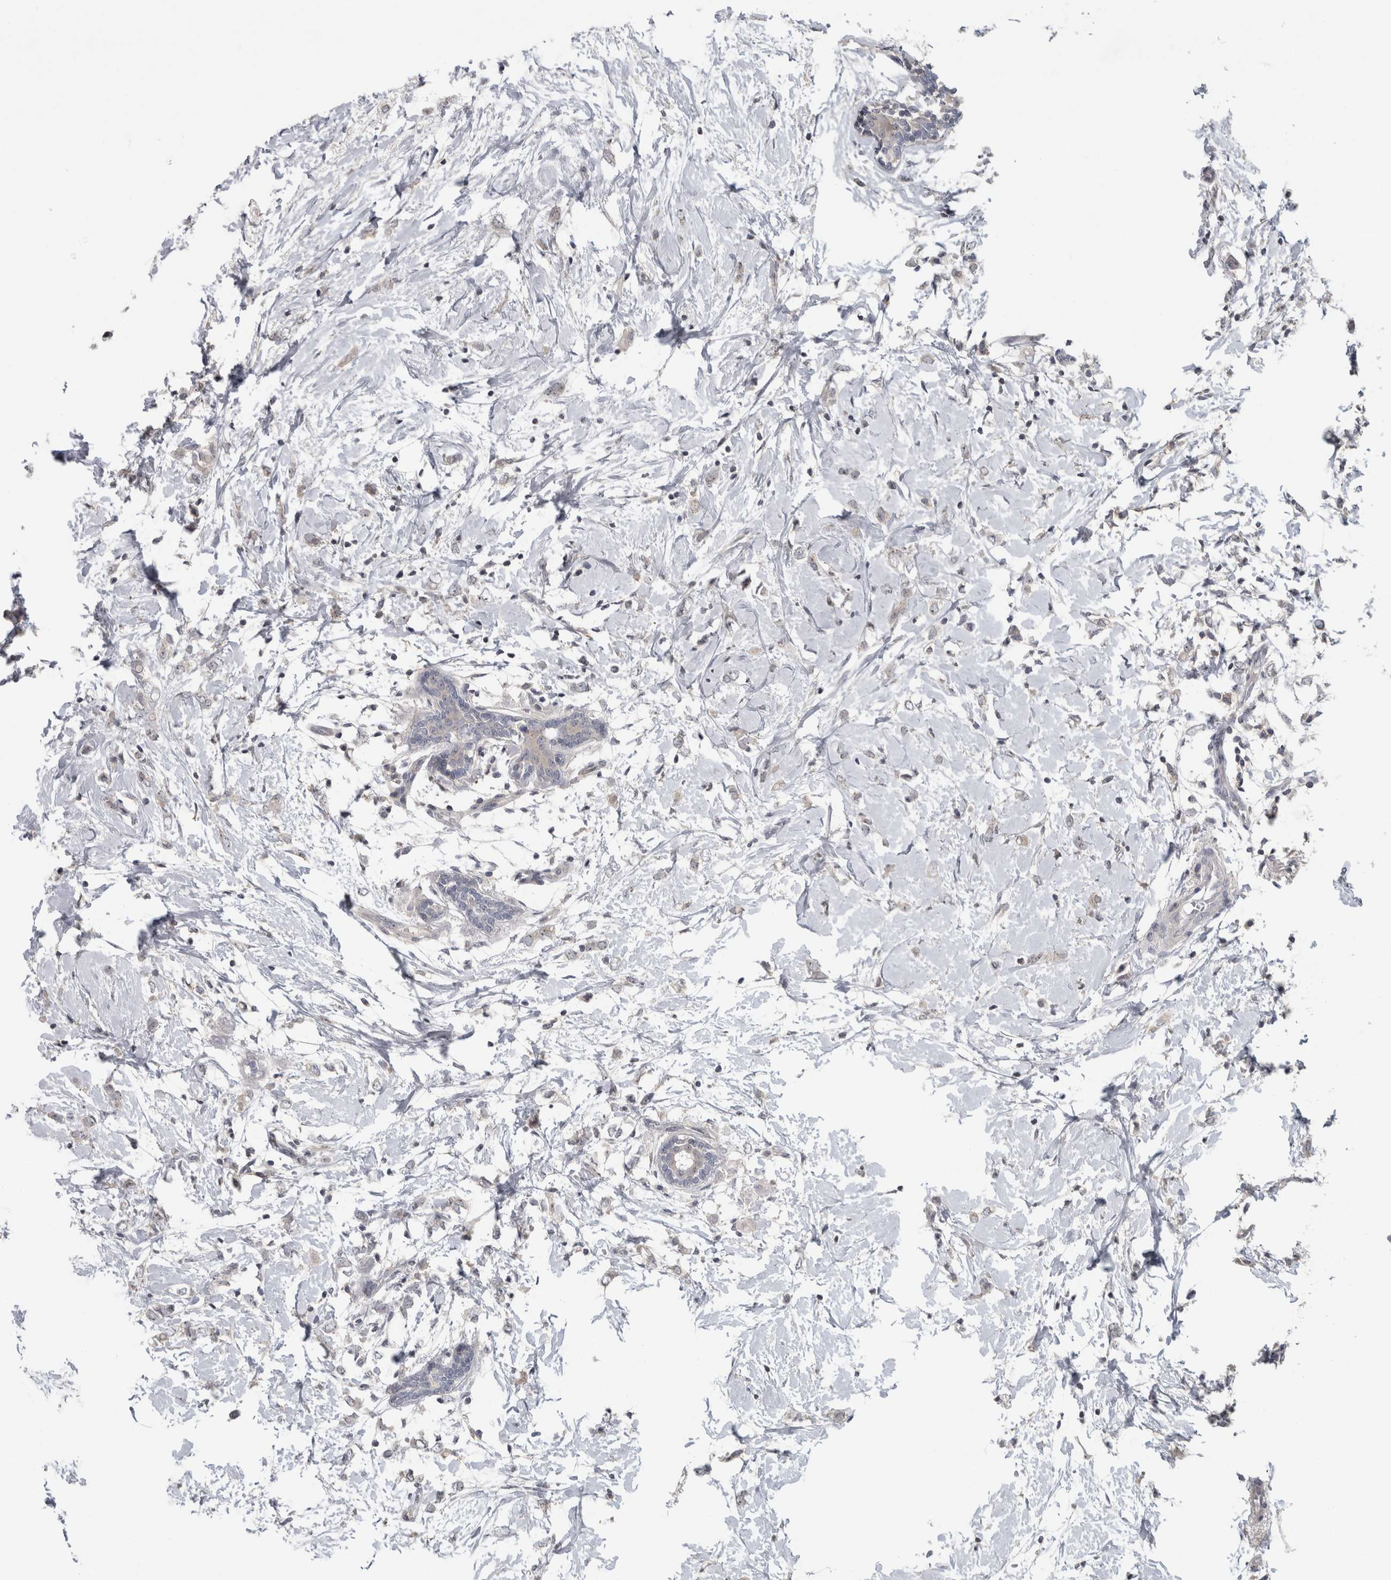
{"staining": {"intensity": "negative", "quantity": "none", "location": "none"}, "tissue": "breast cancer", "cell_type": "Tumor cells", "image_type": "cancer", "snomed": [{"axis": "morphology", "description": "Normal tissue, NOS"}, {"axis": "morphology", "description": "Lobular carcinoma"}, {"axis": "topography", "description": "Breast"}], "caption": "Tumor cells show no significant staining in lobular carcinoma (breast). (Stains: DAB (3,3'-diaminobenzidine) immunohistochemistry (IHC) with hematoxylin counter stain, Microscopy: brightfield microscopy at high magnification).", "gene": "RBM28", "patient": {"sex": "female", "age": 47}}